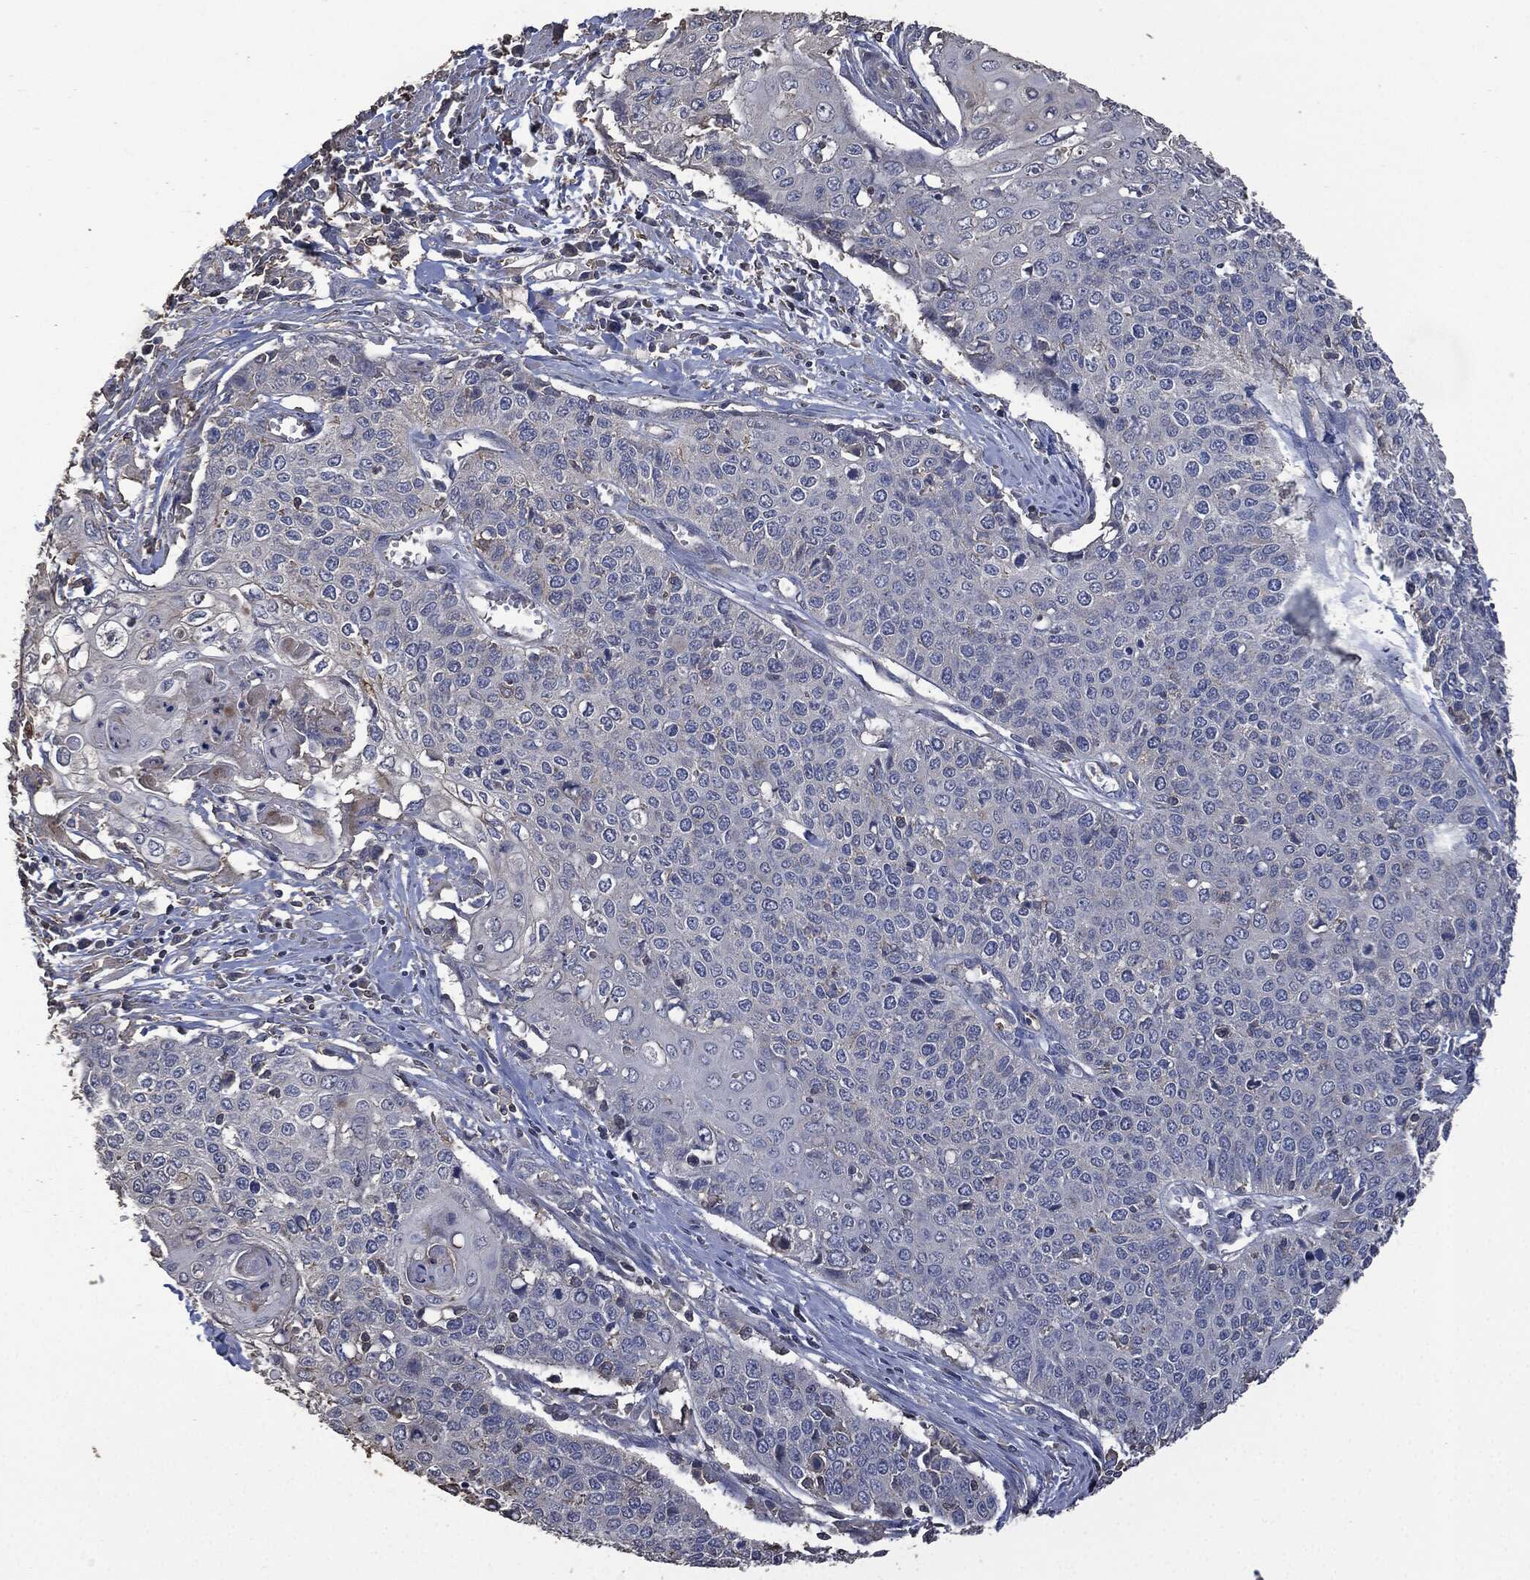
{"staining": {"intensity": "weak", "quantity": "<25%", "location": "cytoplasmic/membranous"}, "tissue": "cervical cancer", "cell_type": "Tumor cells", "image_type": "cancer", "snomed": [{"axis": "morphology", "description": "Squamous cell carcinoma, NOS"}, {"axis": "topography", "description": "Cervix"}], "caption": "This is a histopathology image of immunohistochemistry staining of squamous cell carcinoma (cervical), which shows no expression in tumor cells. (DAB (3,3'-diaminobenzidine) immunohistochemistry (IHC), high magnification).", "gene": "MSLN", "patient": {"sex": "female", "age": 39}}